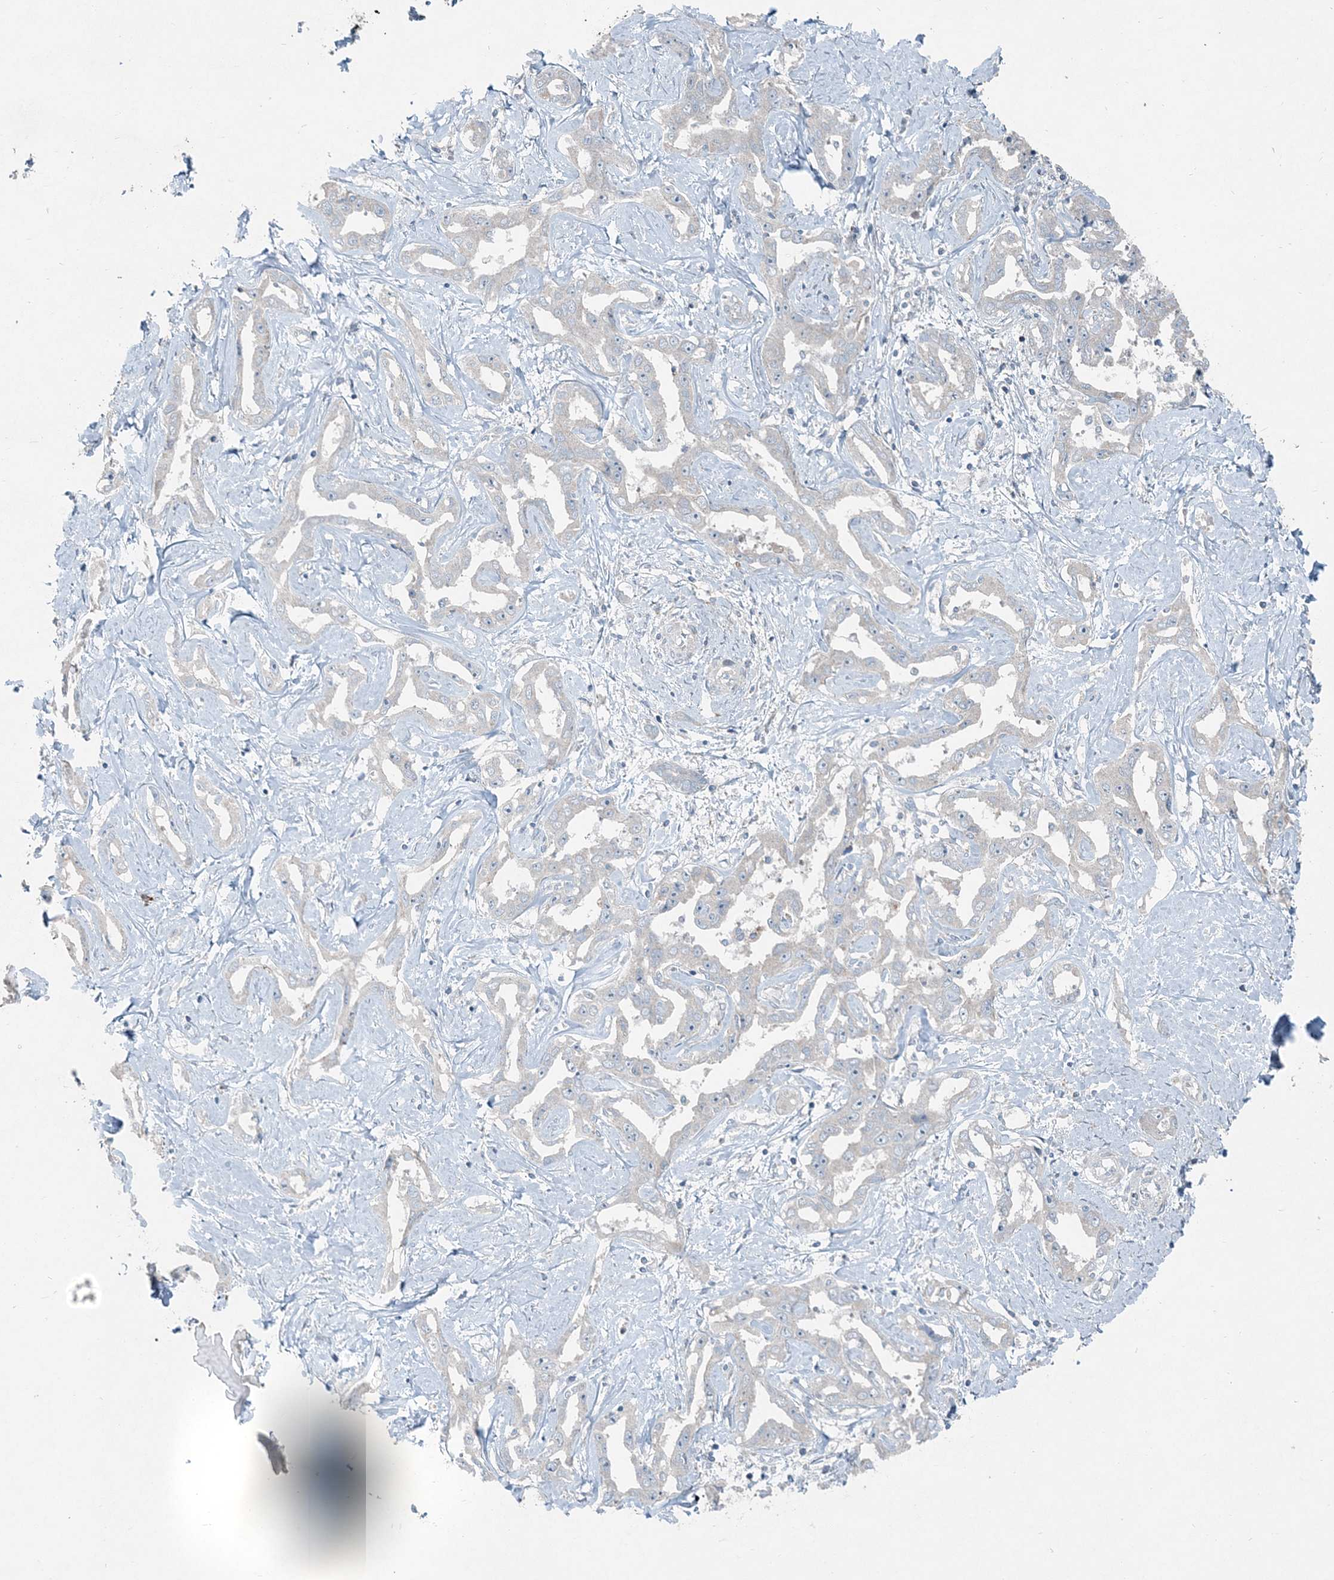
{"staining": {"intensity": "negative", "quantity": "none", "location": "none"}, "tissue": "liver cancer", "cell_type": "Tumor cells", "image_type": "cancer", "snomed": [{"axis": "morphology", "description": "Cholangiocarcinoma"}, {"axis": "topography", "description": "Liver"}], "caption": "There is no significant staining in tumor cells of liver cholangiocarcinoma. Brightfield microscopy of immunohistochemistry (IHC) stained with DAB (3,3'-diaminobenzidine) (brown) and hematoxylin (blue), captured at high magnification.", "gene": "INTU", "patient": {"sex": "male", "age": 59}}